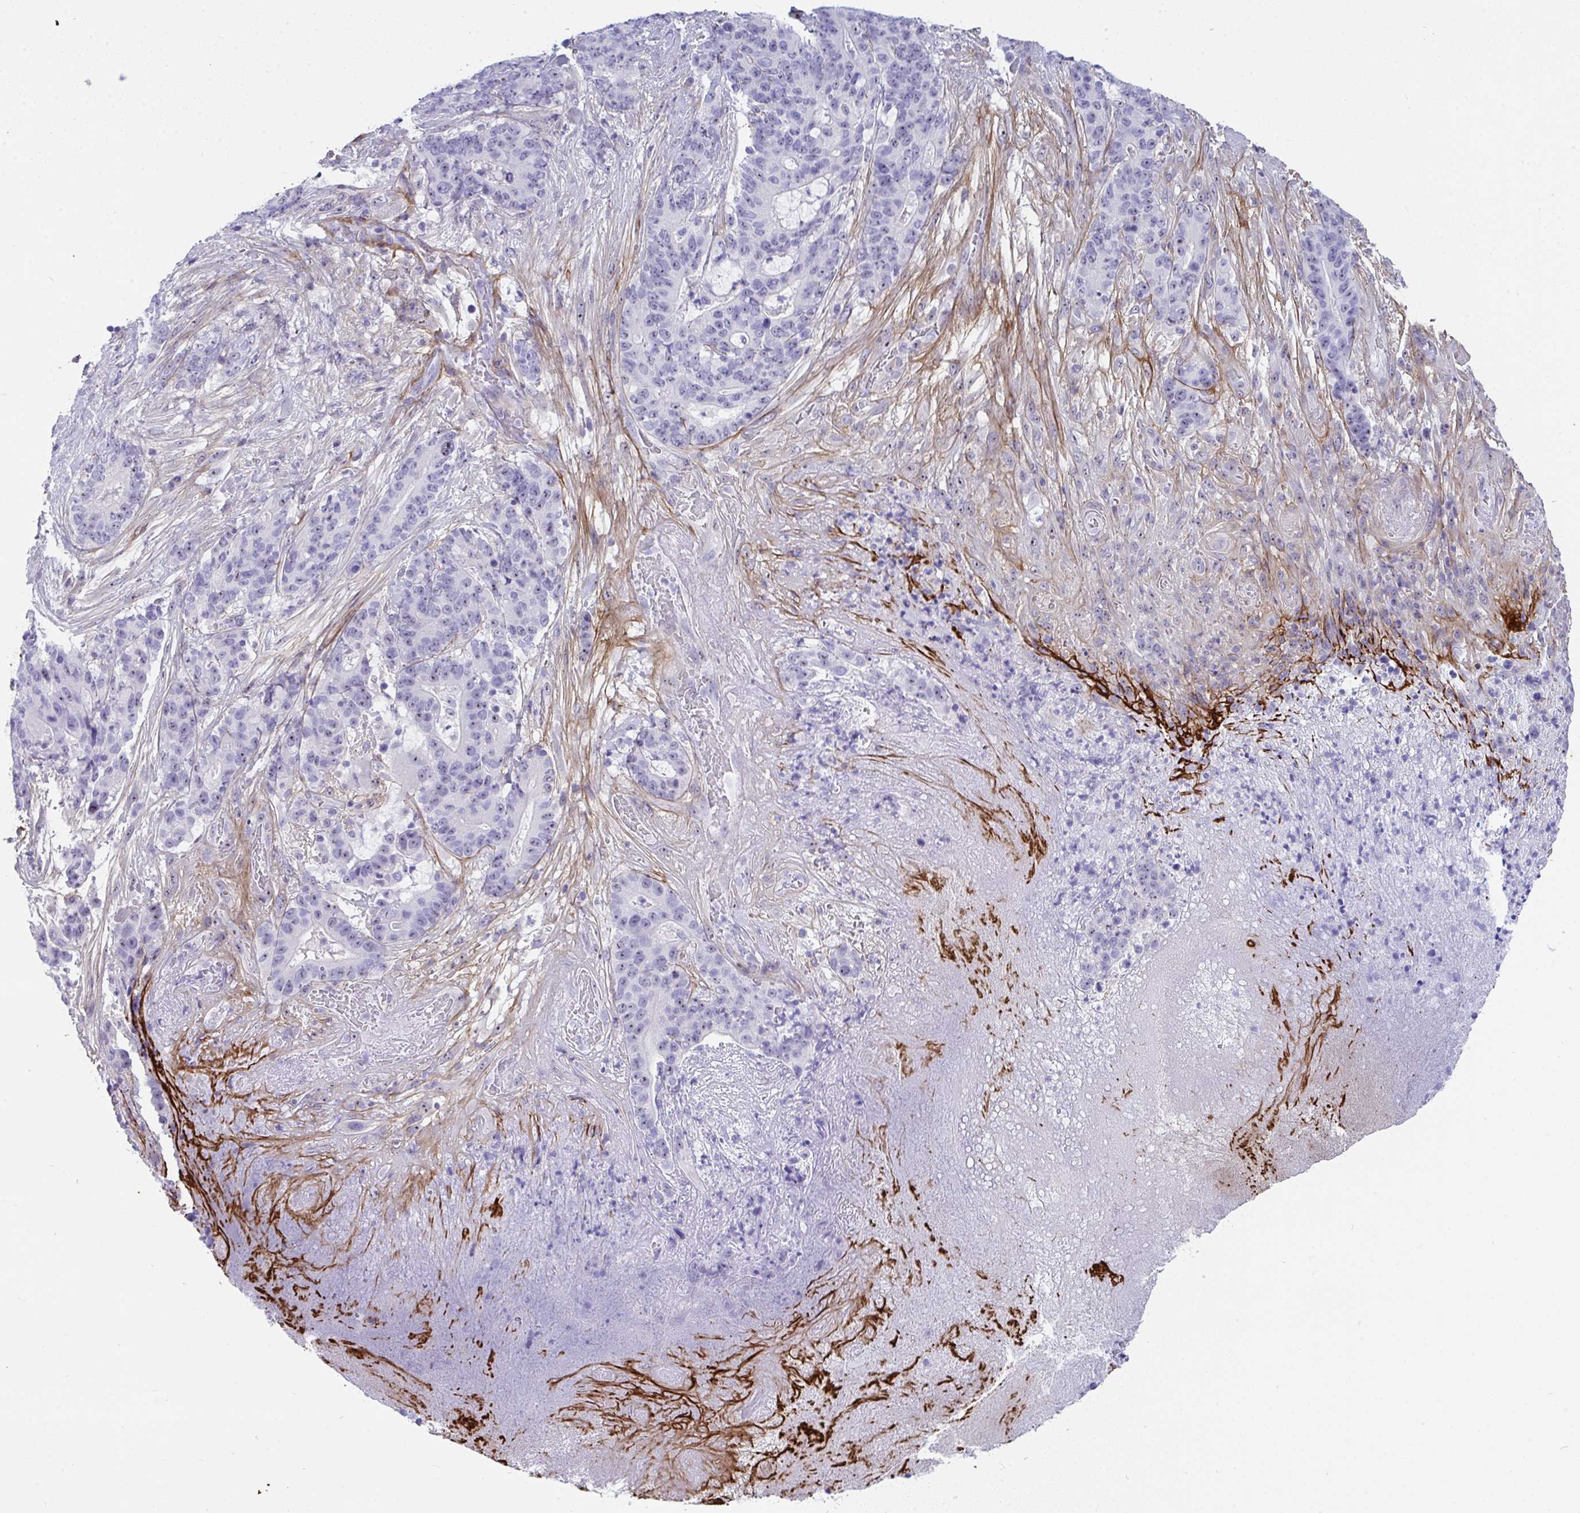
{"staining": {"intensity": "negative", "quantity": "none", "location": "none"}, "tissue": "stomach cancer", "cell_type": "Tumor cells", "image_type": "cancer", "snomed": [{"axis": "morphology", "description": "Normal tissue, NOS"}, {"axis": "morphology", "description": "Adenocarcinoma, NOS"}, {"axis": "topography", "description": "Stomach"}], "caption": "This is an immunohistochemistry (IHC) histopathology image of adenocarcinoma (stomach). There is no positivity in tumor cells.", "gene": "LHFPL6", "patient": {"sex": "female", "age": 64}}